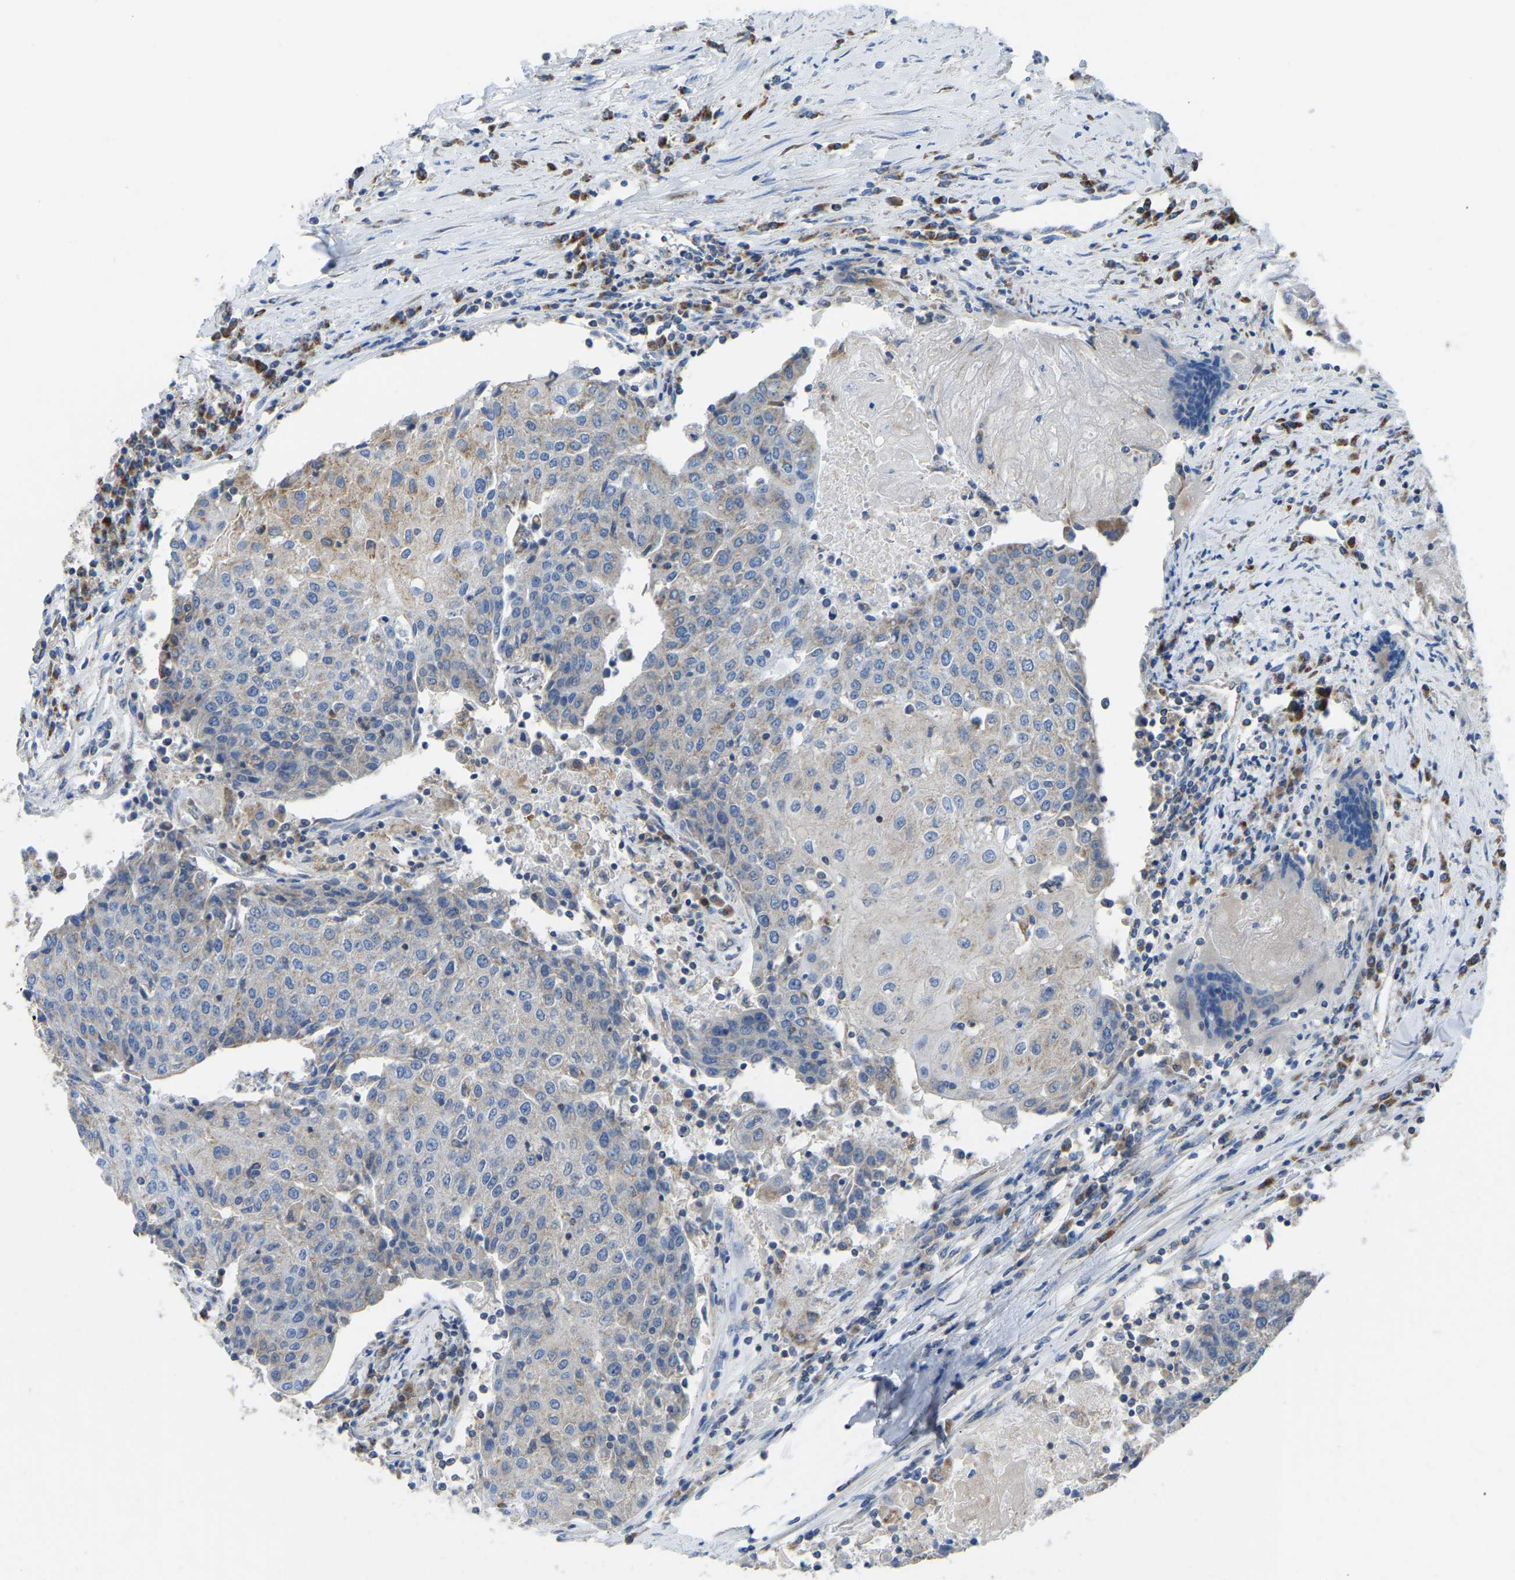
{"staining": {"intensity": "moderate", "quantity": "25%-75%", "location": "cytoplasmic/membranous"}, "tissue": "urothelial cancer", "cell_type": "Tumor cells", "image_type": "cancer", "snomed": [{"axis": "morphology", "description": "Urothelial carcinoma, High grade"}, {"axis": "topography", "description": "Urinary bladder"}], "caption": "High-grade urothelial carcinoma stained with a brown dye demonstrates moderate cytoplasmic/membranous positive staining in about 25%-75% of tumor cells.", "gene": "ETFB", "patient": {"sex": "female", "age": 85}}